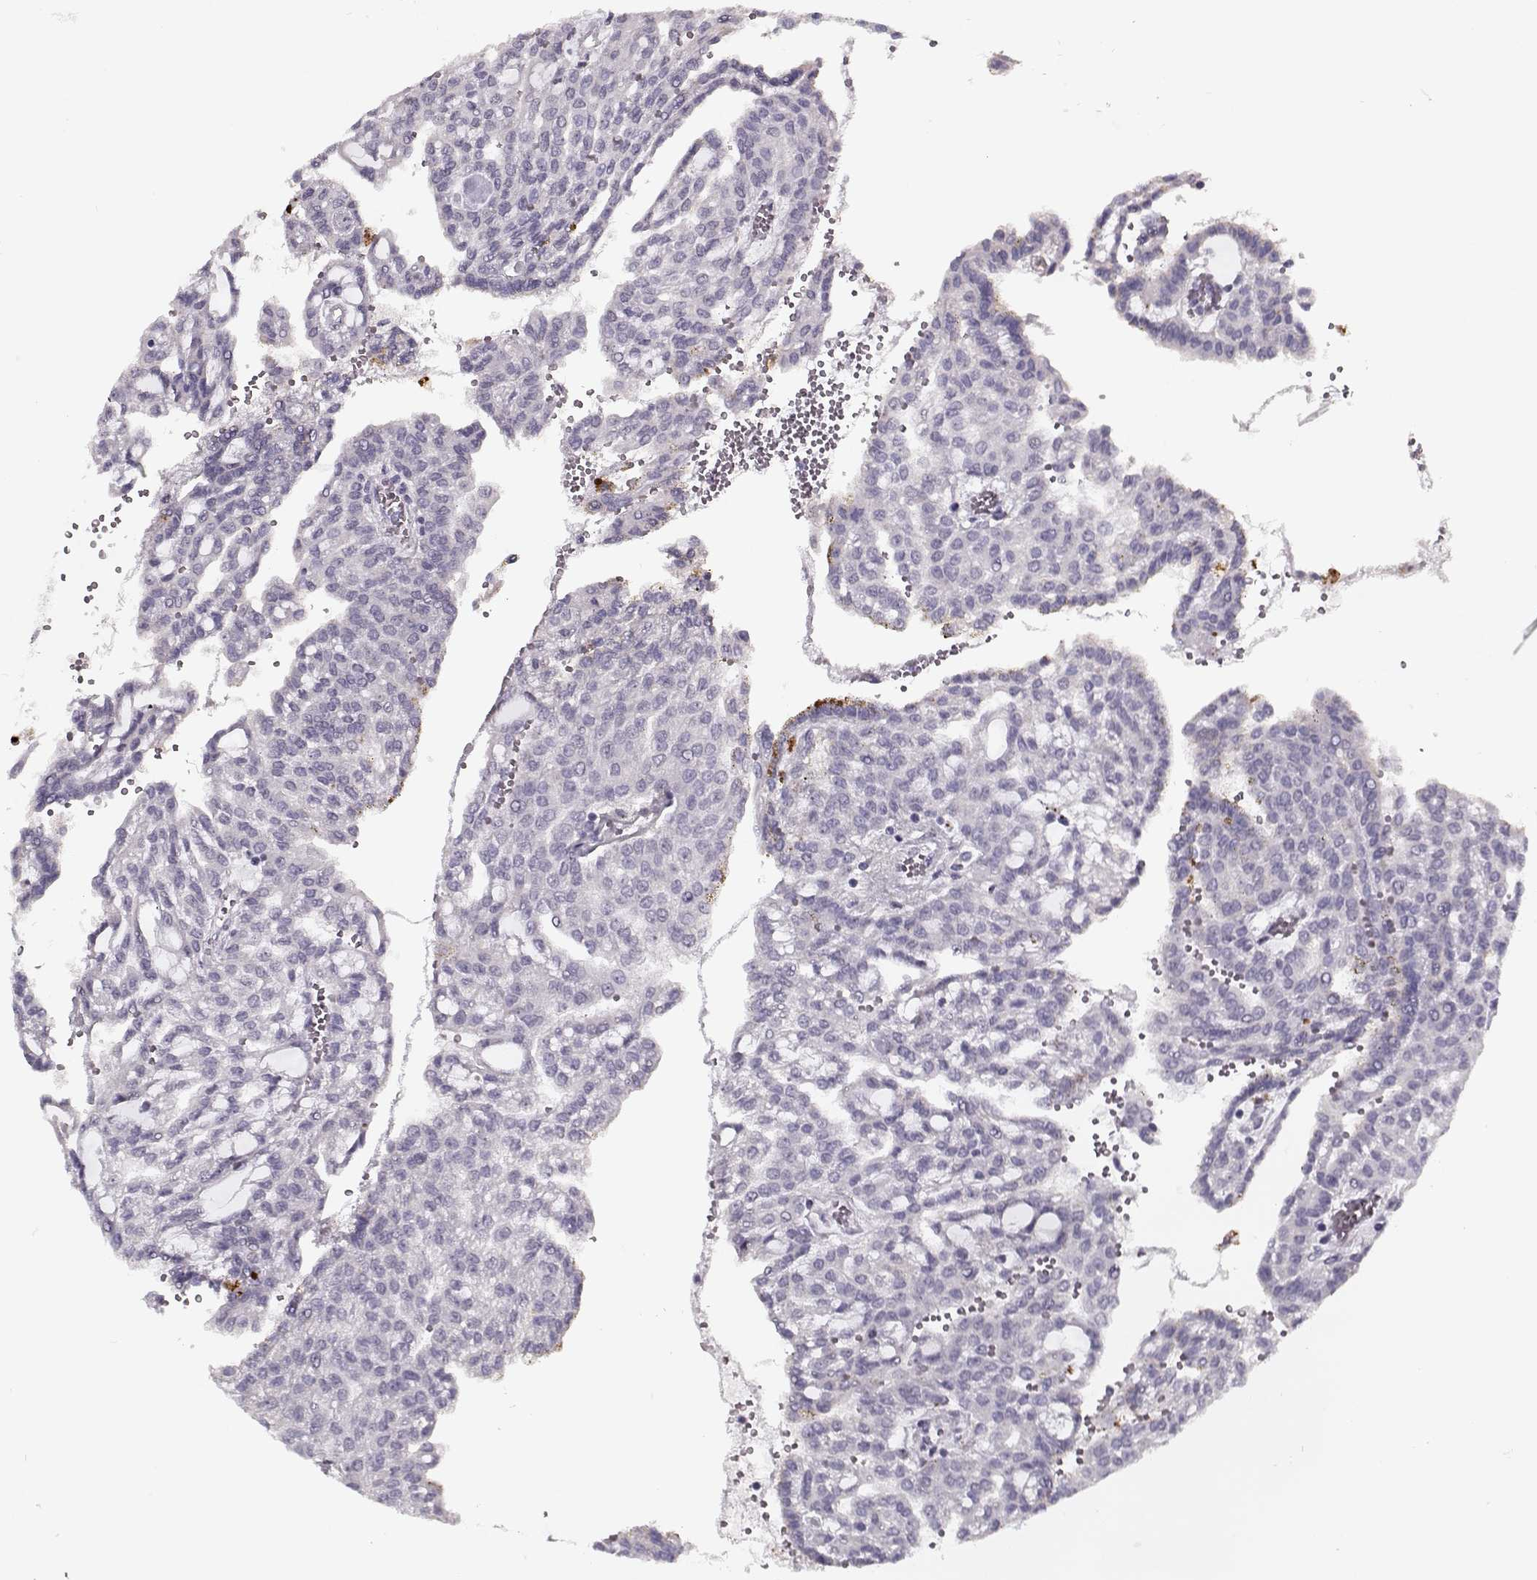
{"staining": {"intensity": "negative", "quantity": "none", "location": "none"}, "tissue": "renal cancer", "cell_type": "Tumor cells", "image_type": "cancer", "snomed": [{"axis": "morphology", "description": "Adenocarcinoma, NOS"}, {"axis": "topography", "description": "Kidney"}], "caption": "The image displays no significant staining in tumor cells of renal cancer (adenocarcinoma).", "gene": "LUM", "patient": {"sex": "male", "age": 63}}